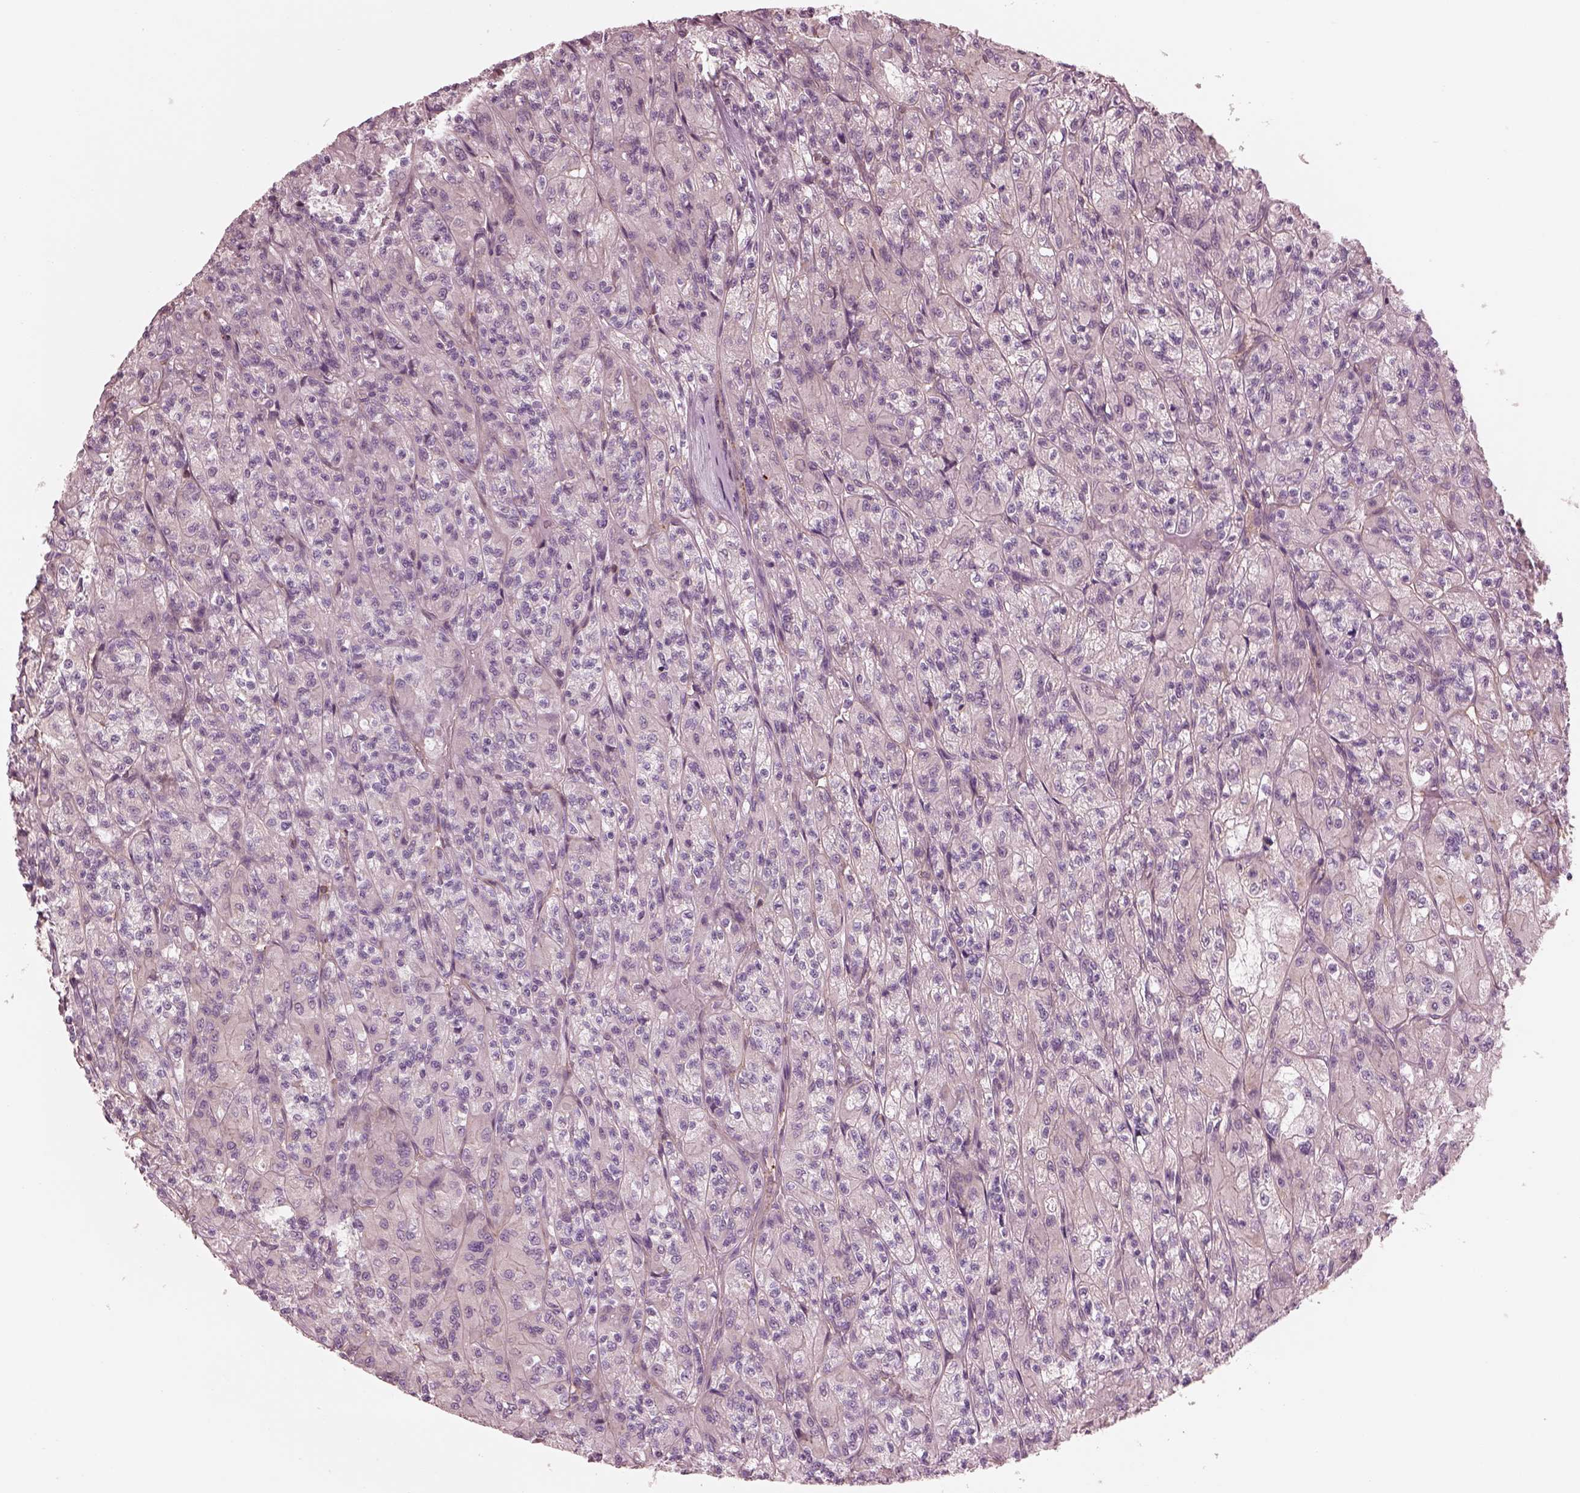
{"staining": {"intensity": "negative", "quantity": "none", "location": "none"}, "tissue": "renal cancer", "cell_type": "Tumor cells", "image_type": "cancer", "snomed": [{"axis": "morphology", "description": "Adenocarcinoma, NOS"}, {"axis": "topography", "description": "Kidney"}], "caption": "The photomicrograph reveals no staining of tumor cells in renal adenocarcinoma.", "gene": "STK33", "patient": {"sex": "female", "age": 70}}